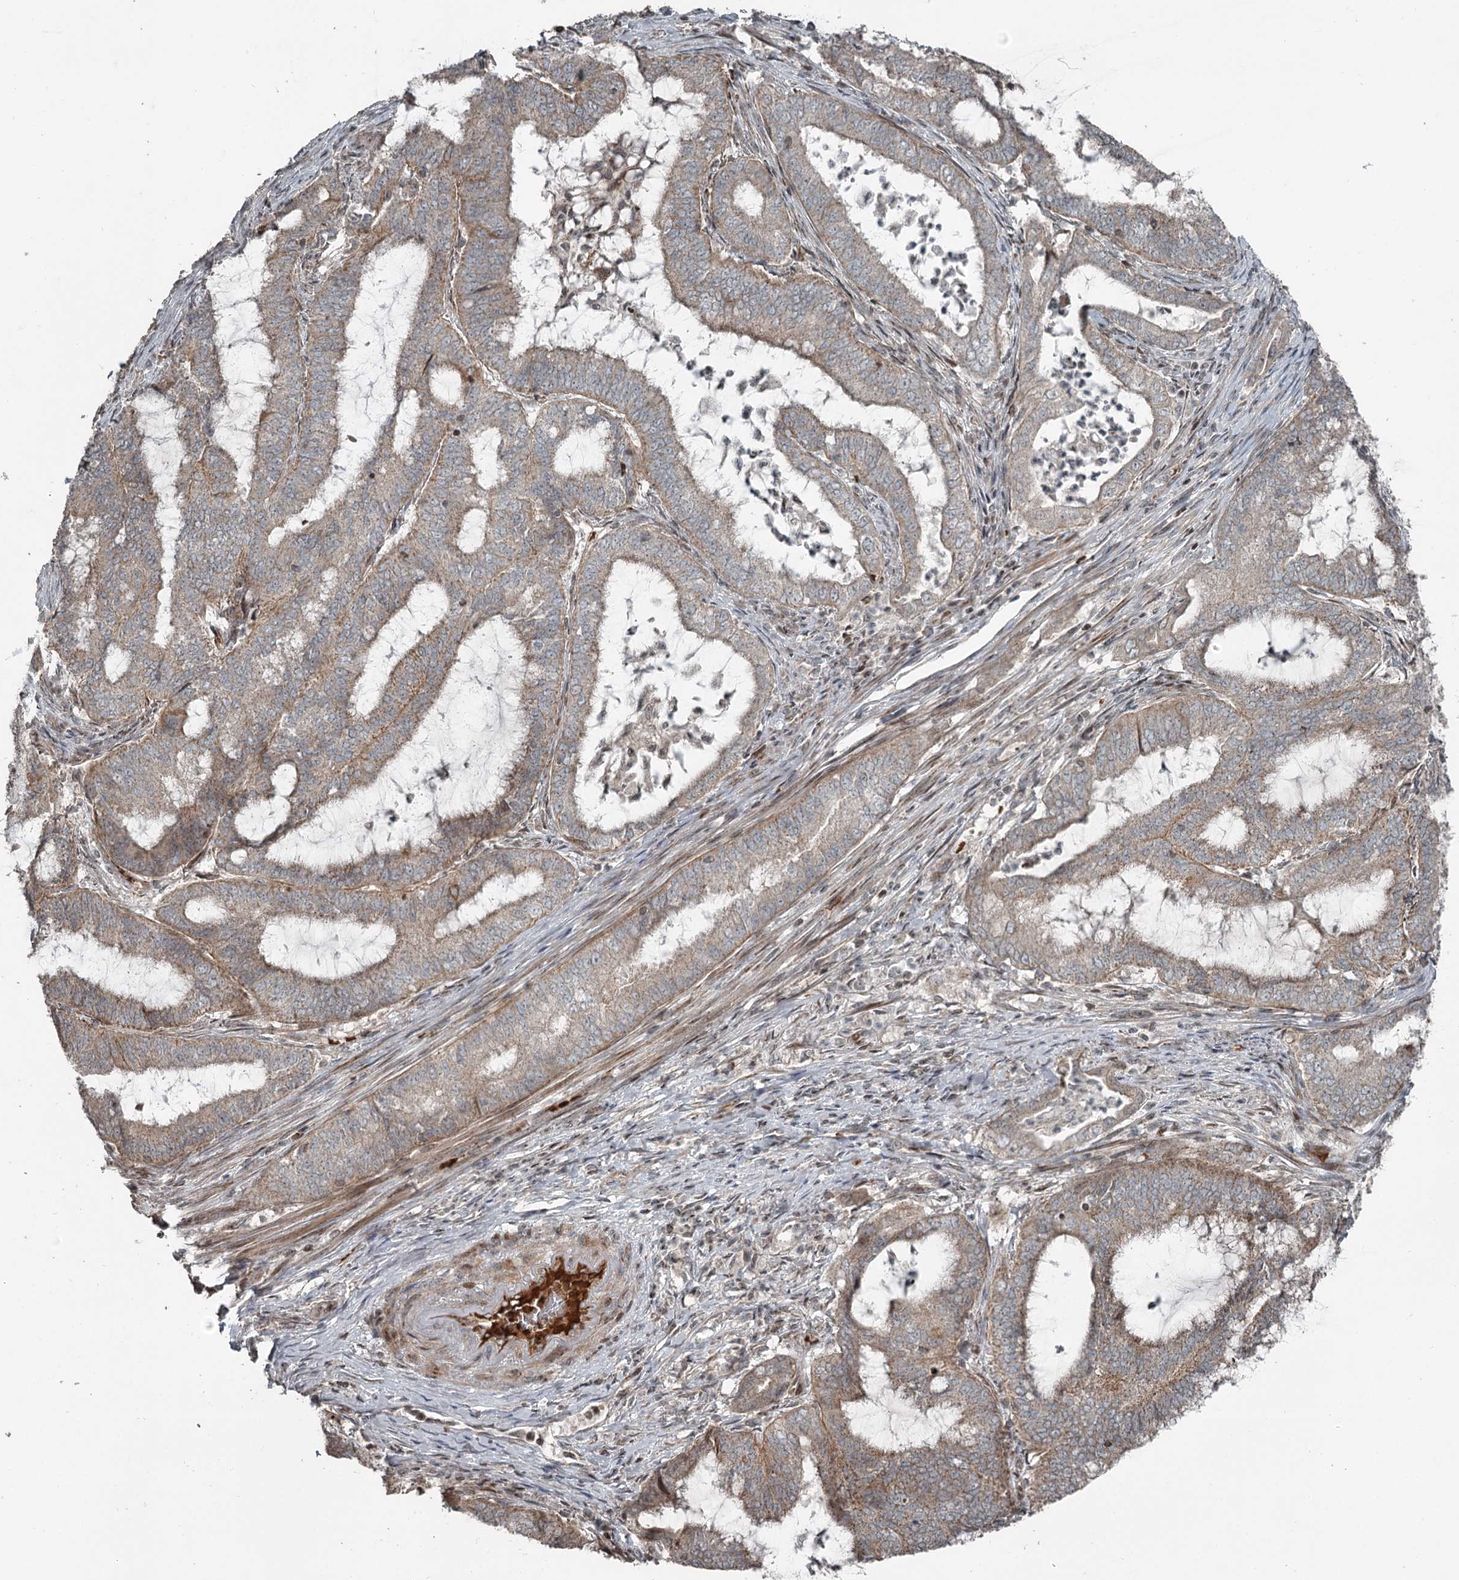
{"staining": {"intensity": "weak", "quantity": "25%-75%", "location": "cytoplasmic/membranous"}, "tissue": "endometrial cancer", "cell_type": "Tumor cells", "image_type": "cancer", "snomed": [{"axis": "morphology", "description": "Adenocarcinoma, NOS"}, {"axis": "topography", "description": "Endometrium"}], "caption": "Weak cytoplasmic/membranous protein staining is seen in approximately 25%-75% of tumor cells in endometrial cancer (adenocarcinoma).", "gene": "RASSF8", "patient": {"sex": "female", "age": 51}}